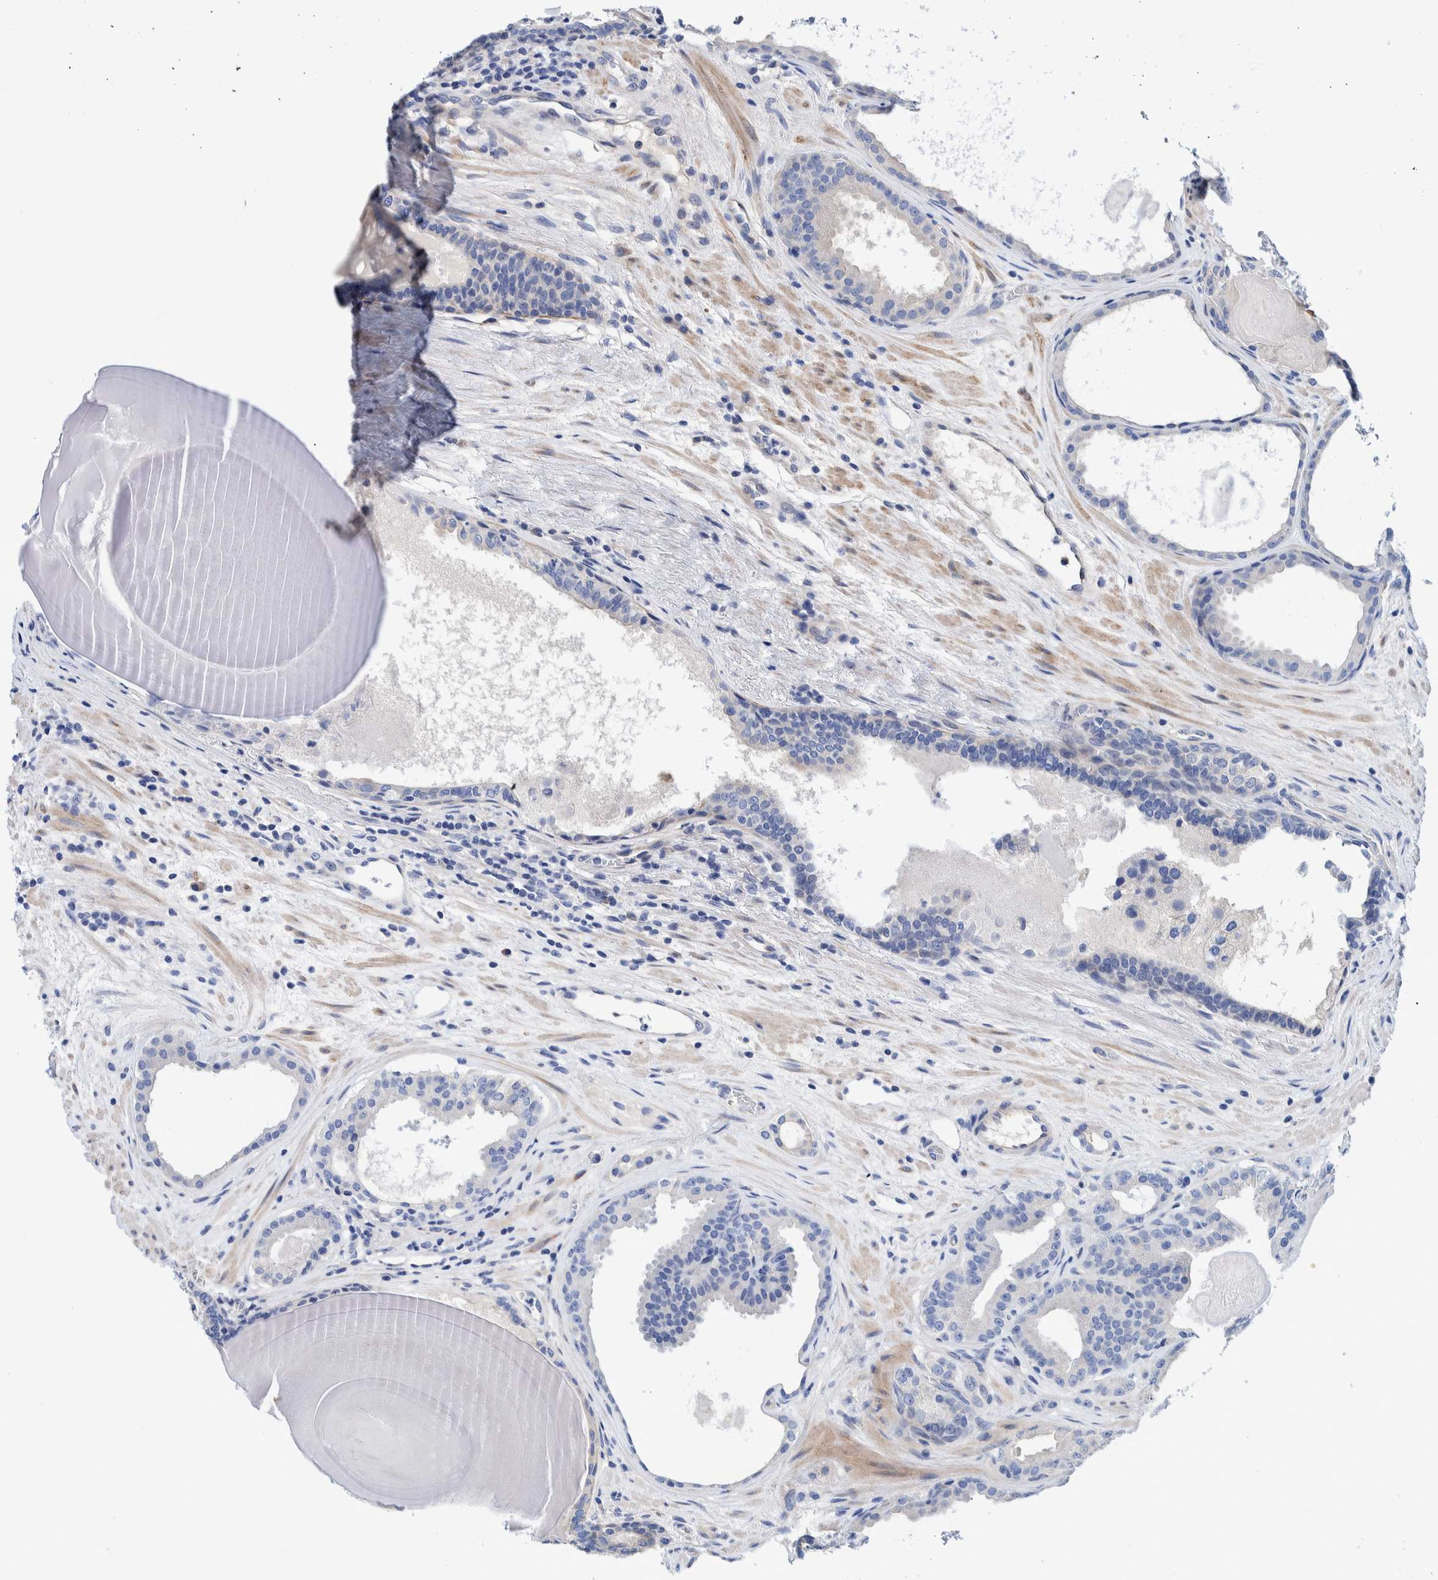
{"staining": {"intensity": "negative", "quantity": "none", "location": "none"}, "tissue": "prostate cancer", "cell_type": "Tumor cells", "image_type": "cancer", "snomed": [{"axis": "morphology", "description": "Adenocarcinoma, High grade"}, {"axis": "topography", "description": "Prostate"}], "caption": "Immunohistochemistry of human prostate adenocarcinoma (high-grade) exhibits no staining in tumor cells. (DAB immunohistochemistry (IHC) with hematoxylin counter stain).", "gene": "SLC45A4", "patient": {"sex": "male", "age": 60}}